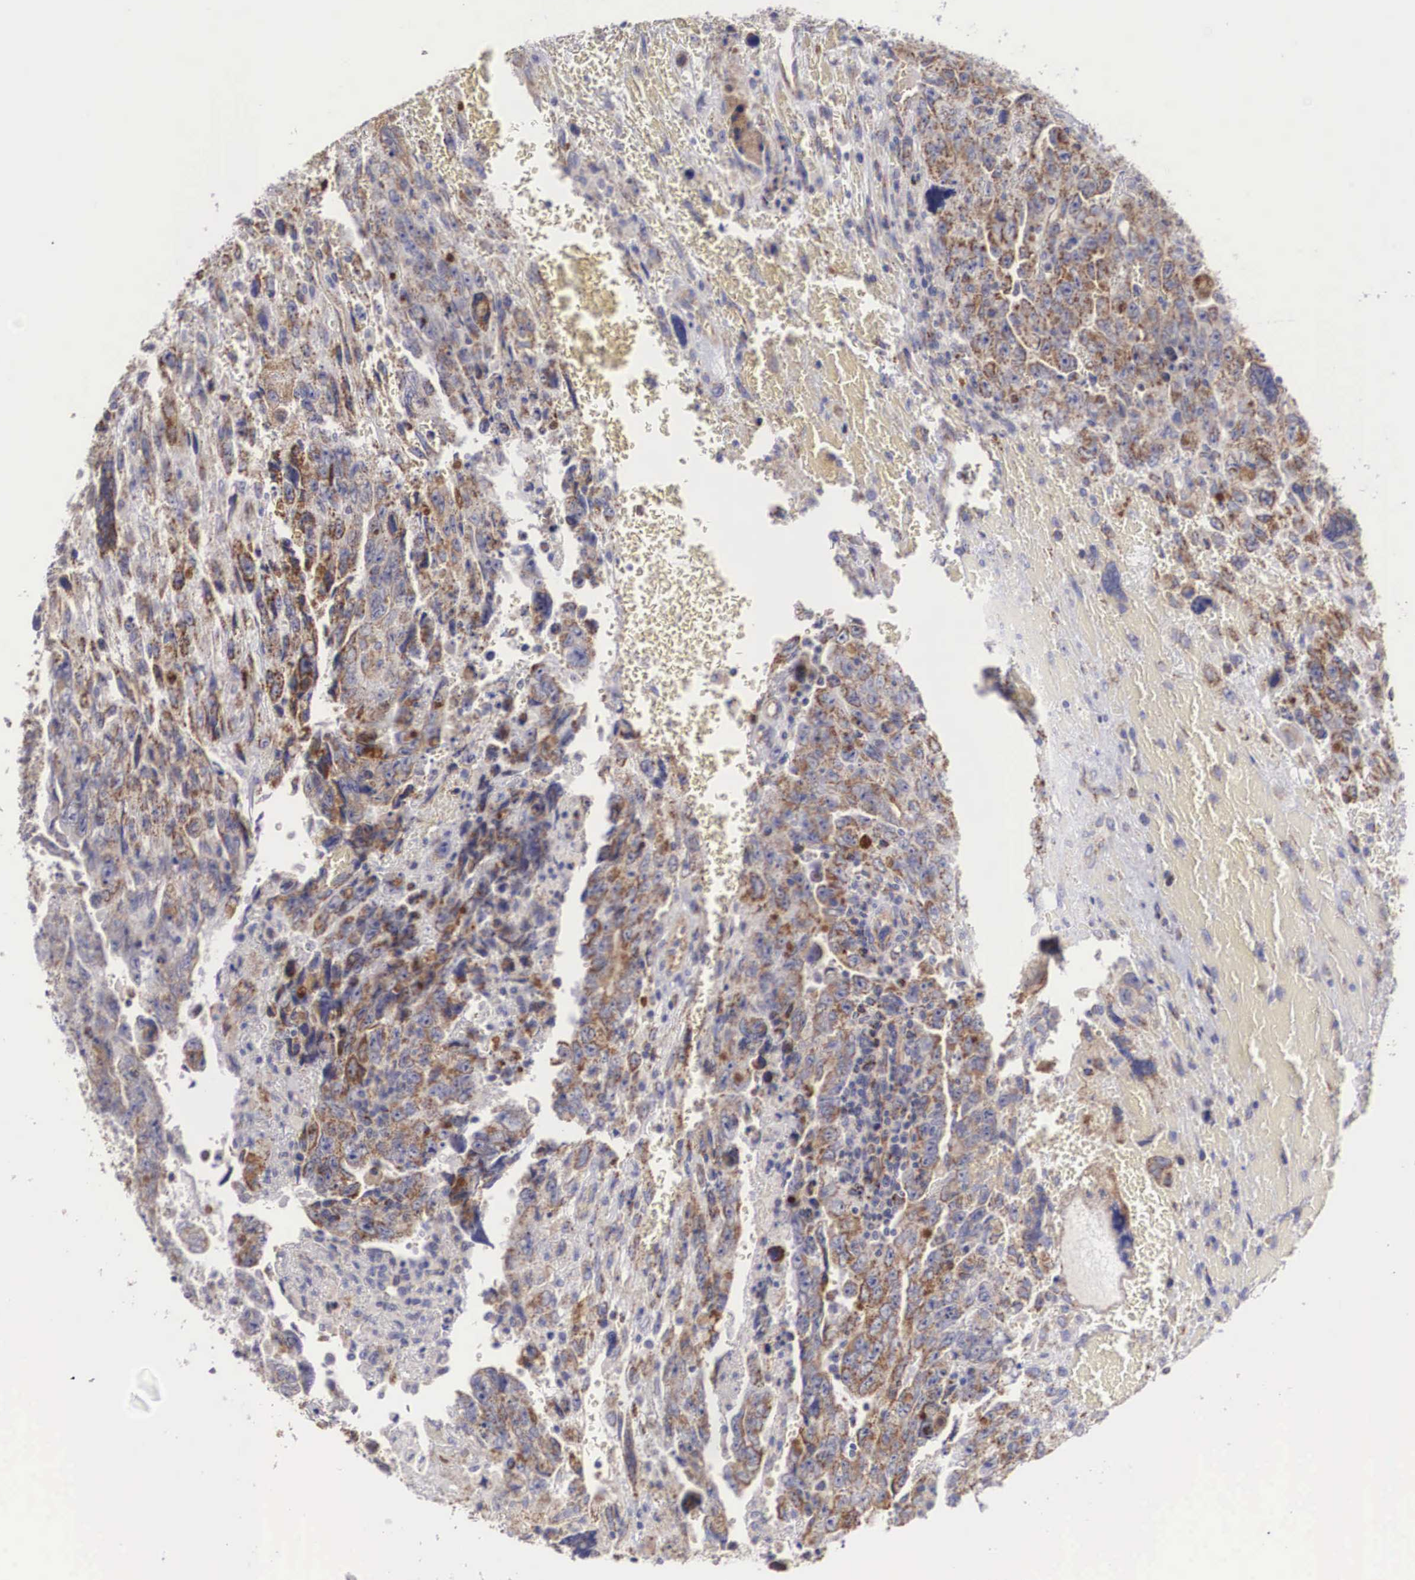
{"staining": {"intensity": "moderate", "quantity": ">75%", "location": "cytoplasmic/membranous"}, "tissue": "testis cancer", "cell_type": "Tumor cells", "image_type": "cancer", "snomed": [{"axis": "morphology", "description": "Carcinoma, Embryonal, NOS"}, {"axis": "topography", "description": "Testis"}], "caption": "Approximately >75% of tumor cells in testis cancer (embryonal carcinoma) display moderate cytoplasmic/membranous protein positivity as visualized by brown immunohistochemical staining.", "gene": "XPNPEP3", "patient": {"sex": "male", "age": 28}}